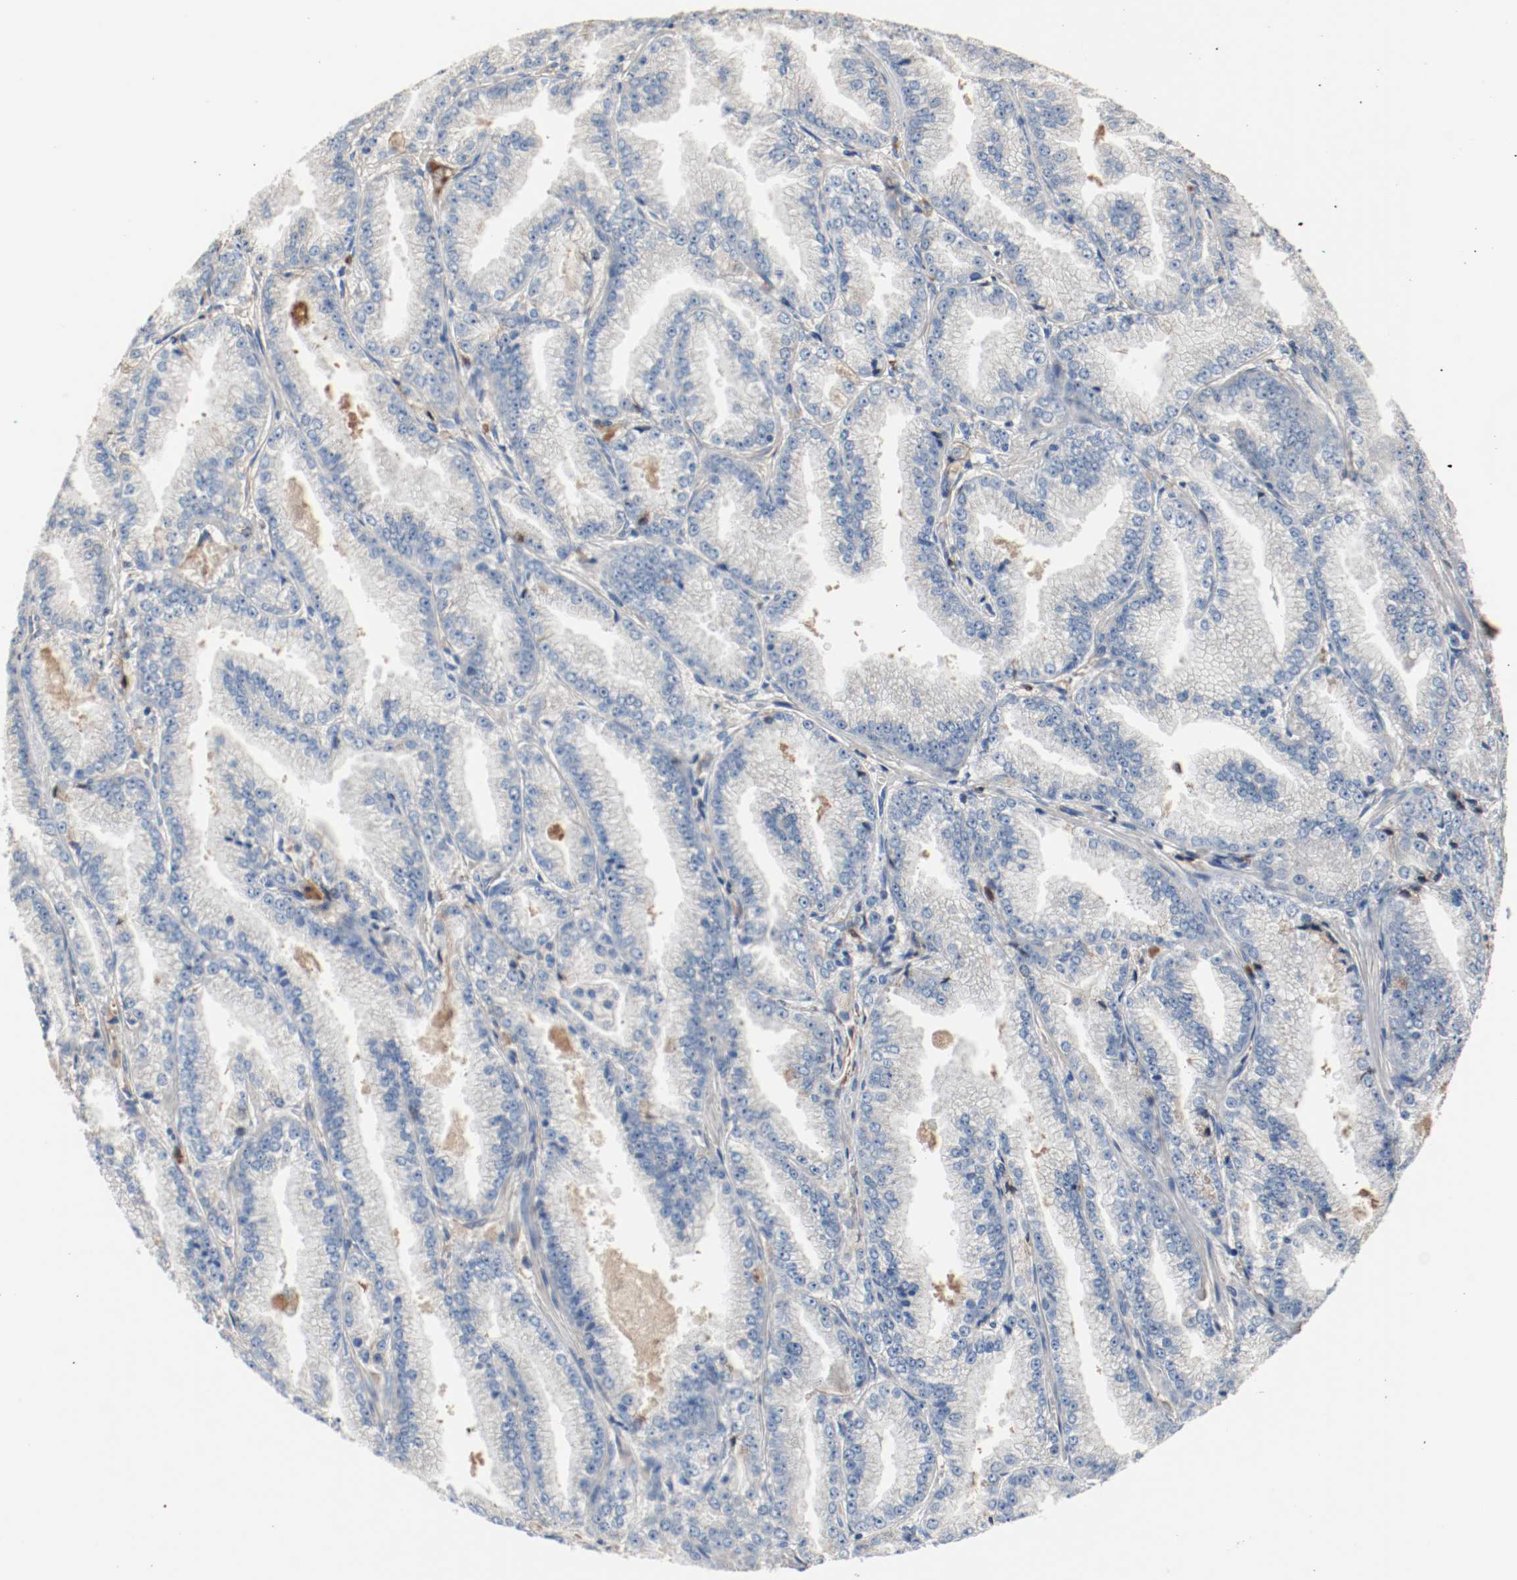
{"staining": {"intensity": "negative", "quantity": "none", "location": "none"}, "tissue": "prostate cancer", "cell_type": "Tumor cells", "image_type": "cancer", "snomed": [{"axis": "morphology", "description": "Adenocarcinoma, High grade"}, {"axis": "topography", "description": "Prostate"}], "caption": "Tumor cells are negative for brown protein staining in prostate cancer (high-grade adenocarcinoma).", "gene": "BLK", "patient": {"sex": "male", "age": 61}}